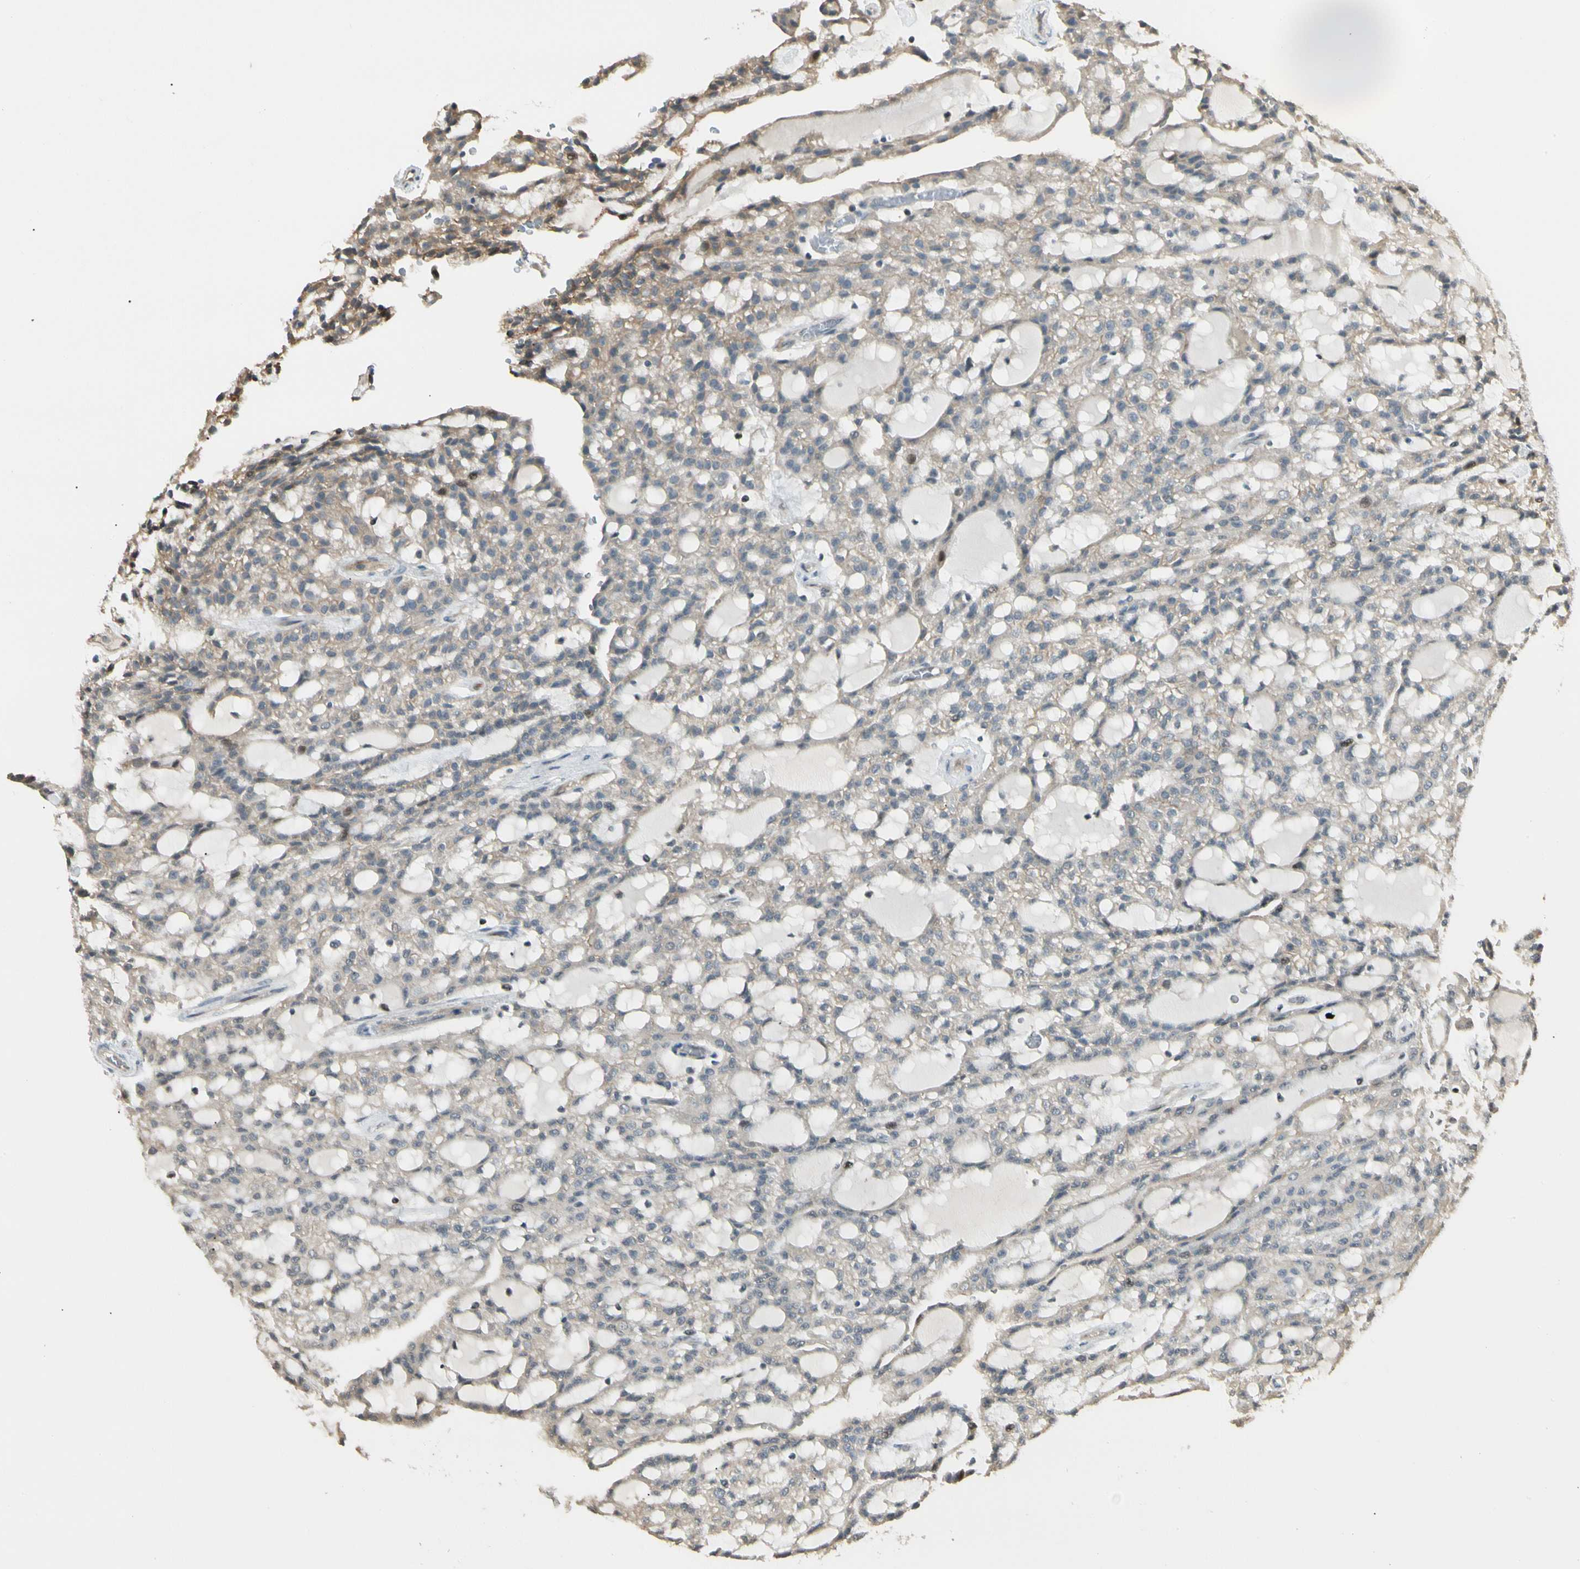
{"staining": {"intensity": "weak", "quantity": "25%-75%", "location": "cytoplasmic/membranous"}, "tissue": "renal cancer", "cell_type": "Tumor cells", "image_type": "cancer", "snomed": [{"axis": "morphology", "description": "Adenocarcinoma, NOS"}, {"axis": "topography", "description": "Kidney"}], "caption": "A brown stain shows weak cytoplasmic/membranous staining of a protein in human renal cancer (adenocarcinoma) tumor cells.", "gene": "P3H2", "patient": {"sex": "male", "age": 63}}